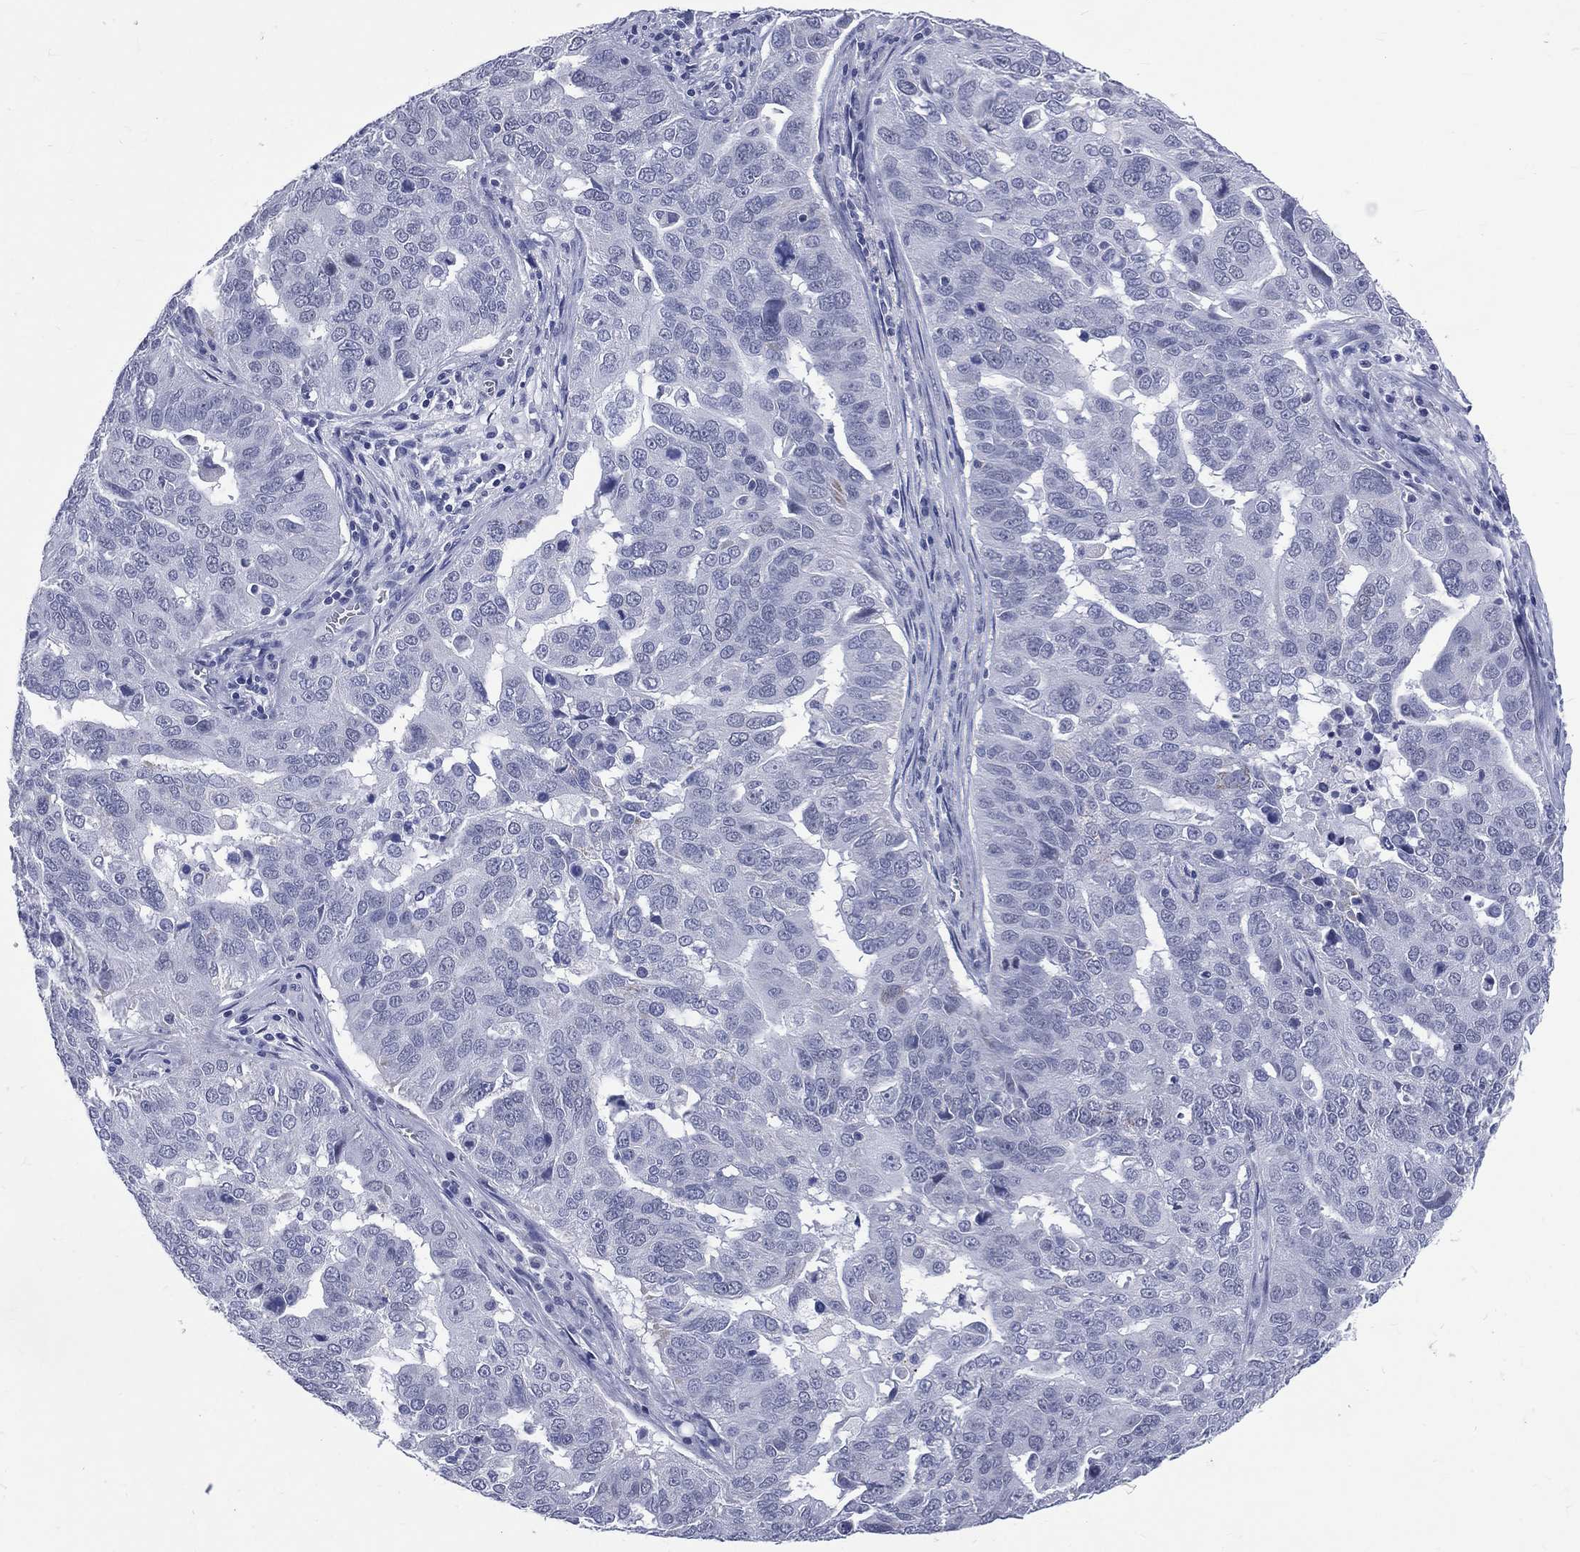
{"staining": {"intensity": "negative", "quantity": "none", "location": "none"}, "tissue": "ovarian cancer", "cell_type": "Tumor cells", "image_type": "cancer", "snomed": [{"axis": "morphology", "description": "Carcinoma, endometroid"}, {"axis": "topography", "description": "Soft tissue"}, {"axis": "topography", "description": "Ovary"}], "caption": "Tumor cells show no significant staining in endometroid carcinoma (ovarian).", "gene": "MLLT10", "patient": {"sex": "female", "age": 52}}